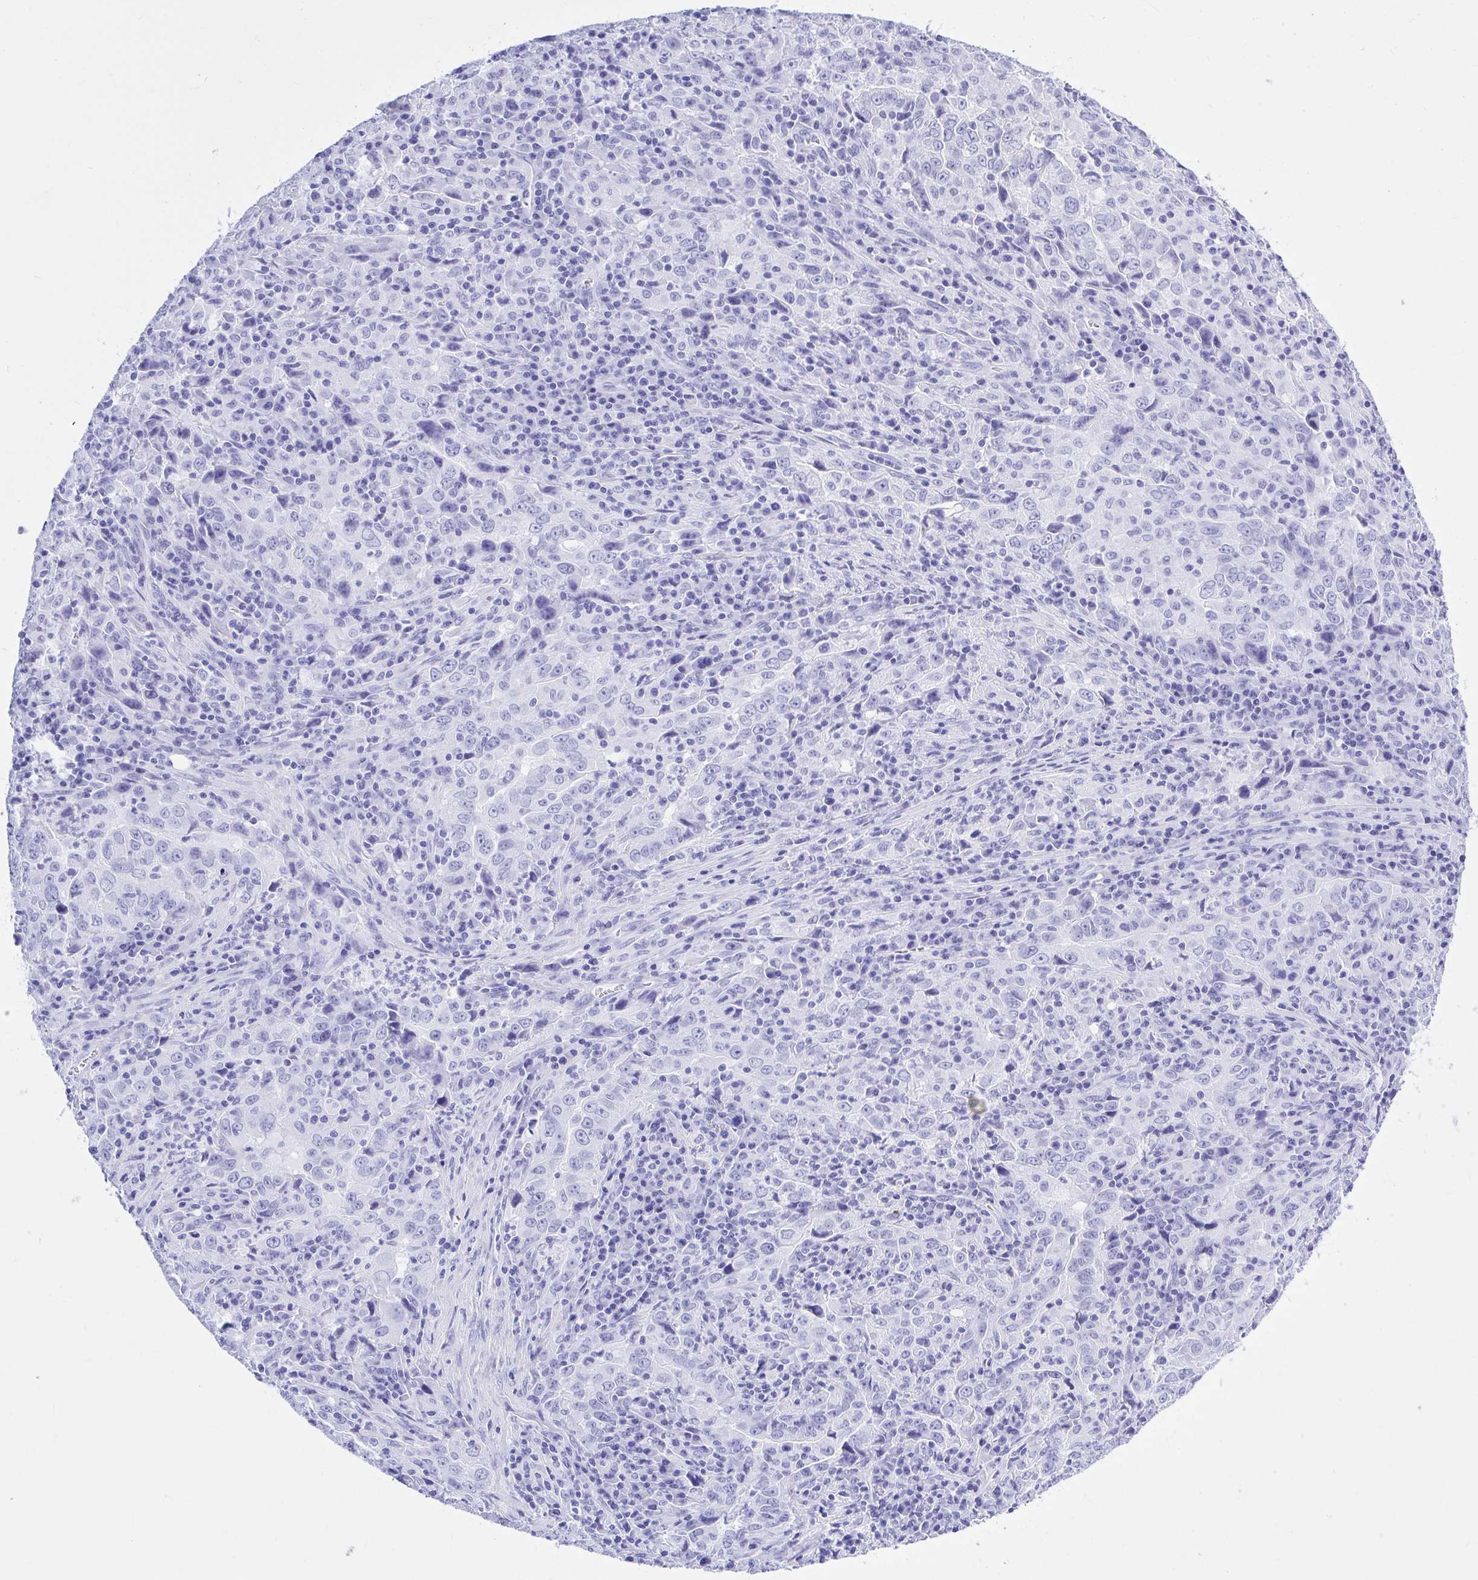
{"staining": {"intensity": "negative", "quantity": "none", "location": "none"}, "tissue": "lung cancer", "cell_type": "Tumor cells", "image_type": "cancer", "snomed": [{"axis": "morphology", "description": "Adenocarcinoma, NOS"}, {"axis": "topography", "description": "Lung"}], "caption": "Human lung adenocarcinoma stained for a protein using IHC reveals no staining in tumor cells.", "gene": "THOP1", "patient": {"sex": "male", "age": 67}}